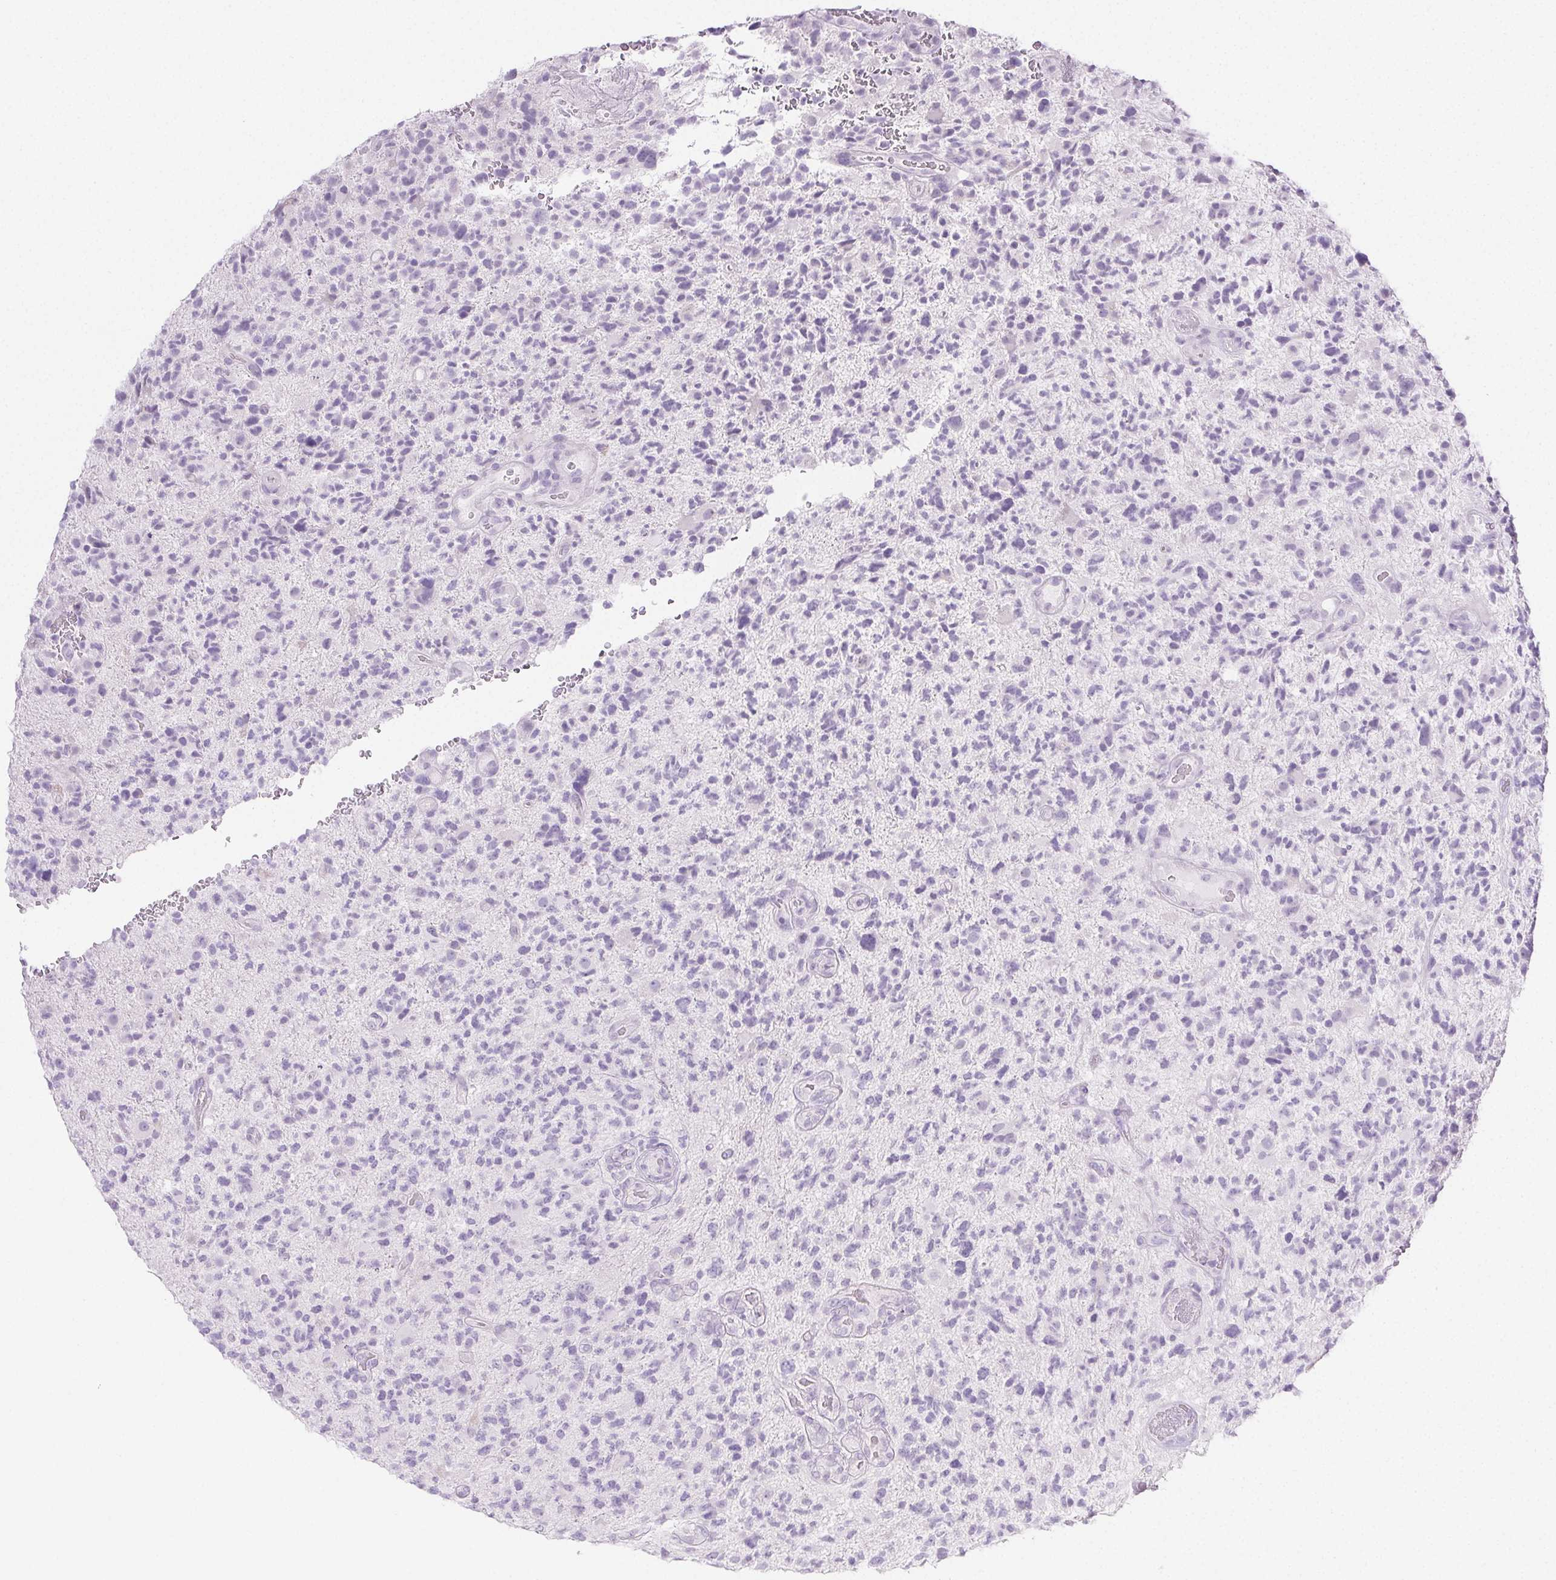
{"staining": {"intensity": "negative", "quantity": "none", "location": "none"}, "tissue": "glioma", "cell_type": "Tumor cells", "image_type": "cancer", "snomed": [{"axis": "morphology", "description": "Glioma, malignant, High grade"}, {"axis": "topography", "description": "Brain"}], "caption": "IHC image of human malignant glioma (high-grade) stained for a protein (brown), which reveals no positivity in tumor cells. Nuclei are stained in blue.", "gene": "PI3", "patient": {"sex": "female", "age": 71}}